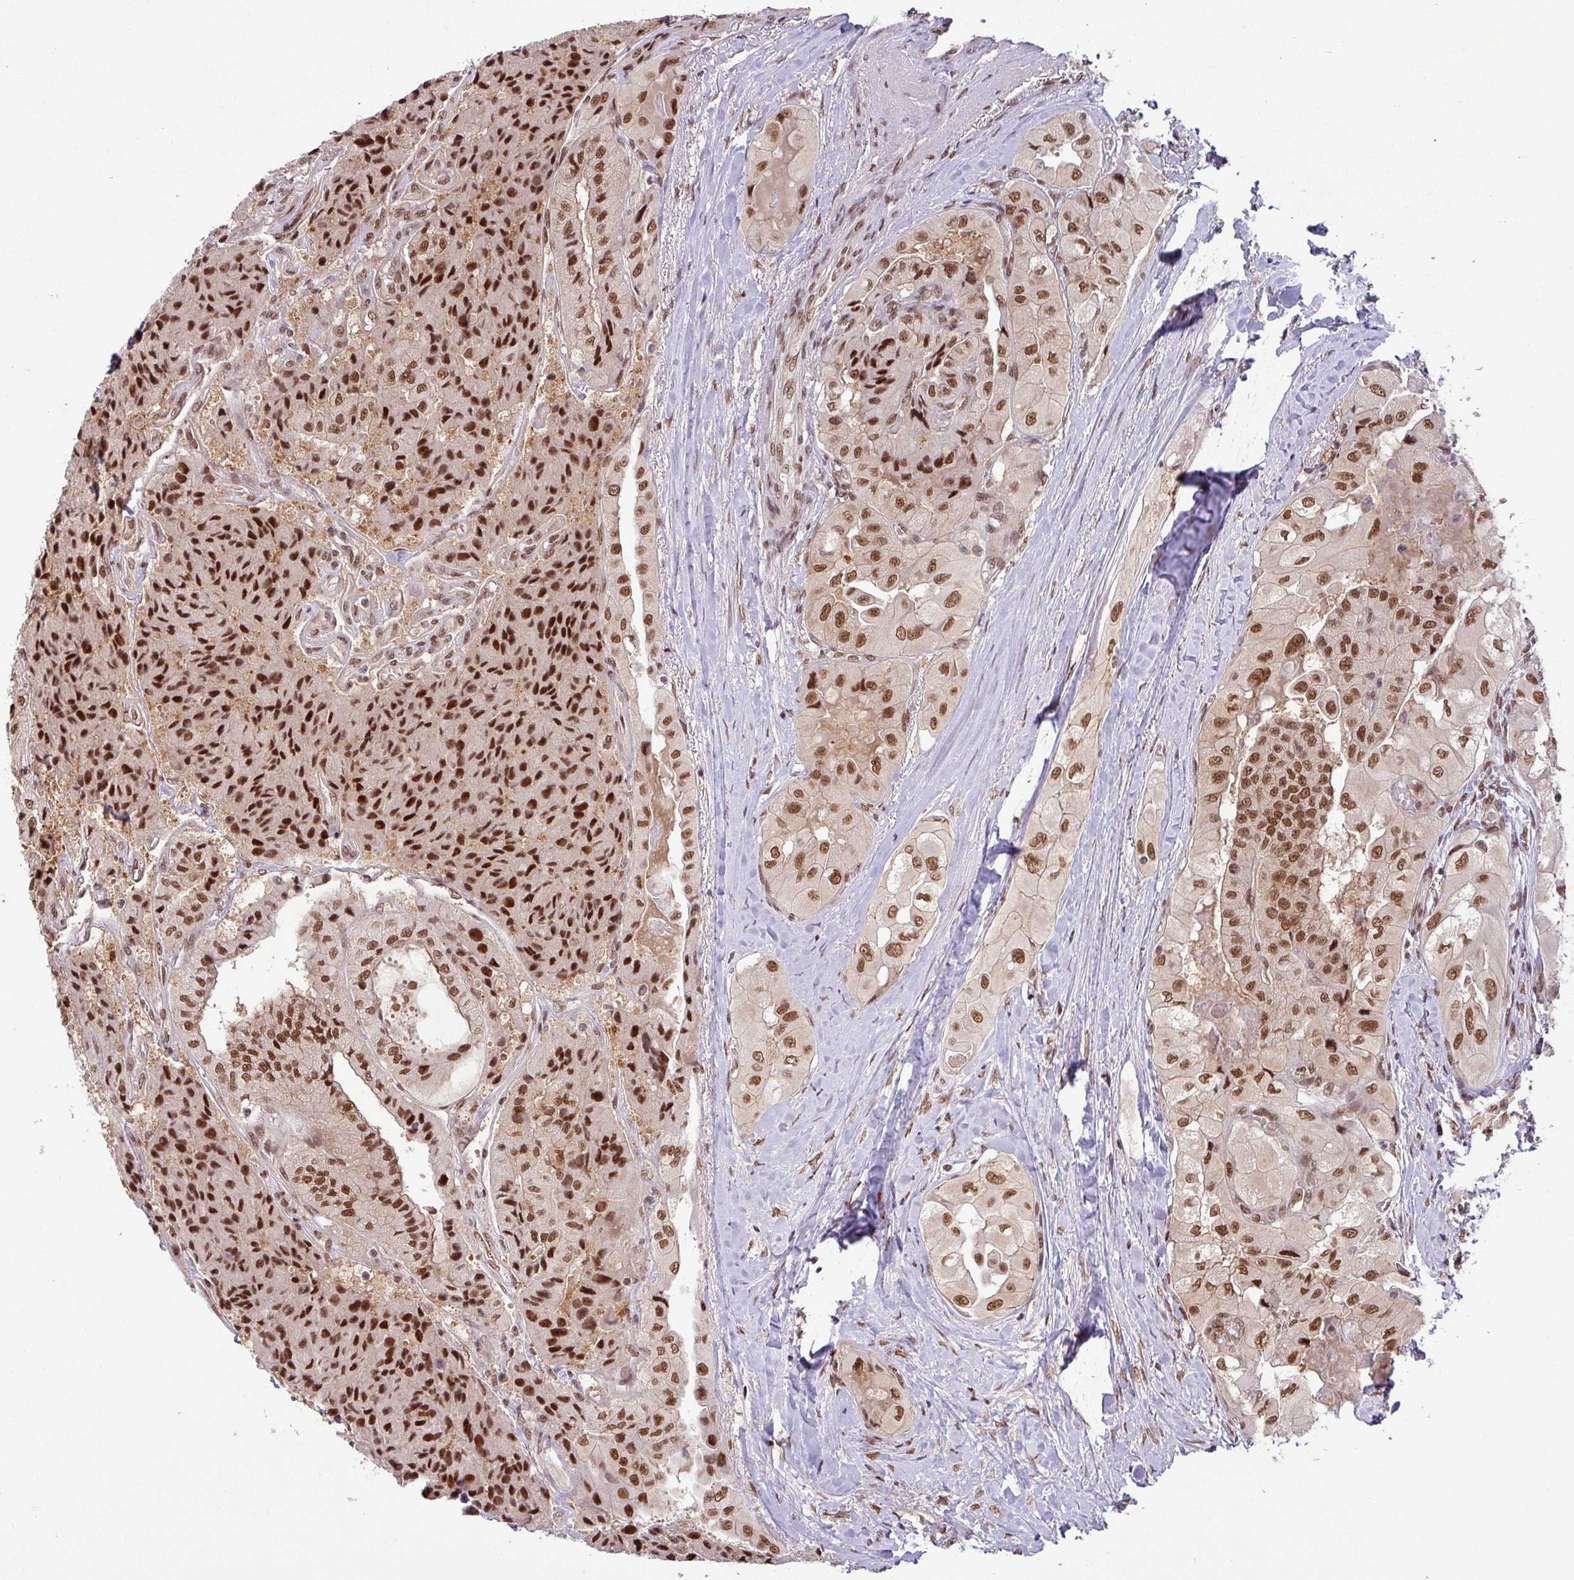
{"staining": {"intensity": "strong", "quantity": ">75%", "location": "nuclear"}, "tissue": "thyroid cancer", "cell_type": "Tumor cells", "image_type": "cancer", "snomed": [{"axis": "morphology", "description": "Normal tissue, NOS"}, {"axis": "morphology", "description": "Papillary adenocarcinoma, NOS"}, {"axis": "topography", "description": "Thyroid gland"}], "caption": "Immunohistochemistry (IHC) (DAB (3,3'-diaminobenzidine)) staining of thyroid cancer (papillary adenocarcinoma) shows strong nuclear protein staining in approximately >75% of tumor cells.", "gene": "SRSF2", "patient": {"sex": "female", "age": 59}}